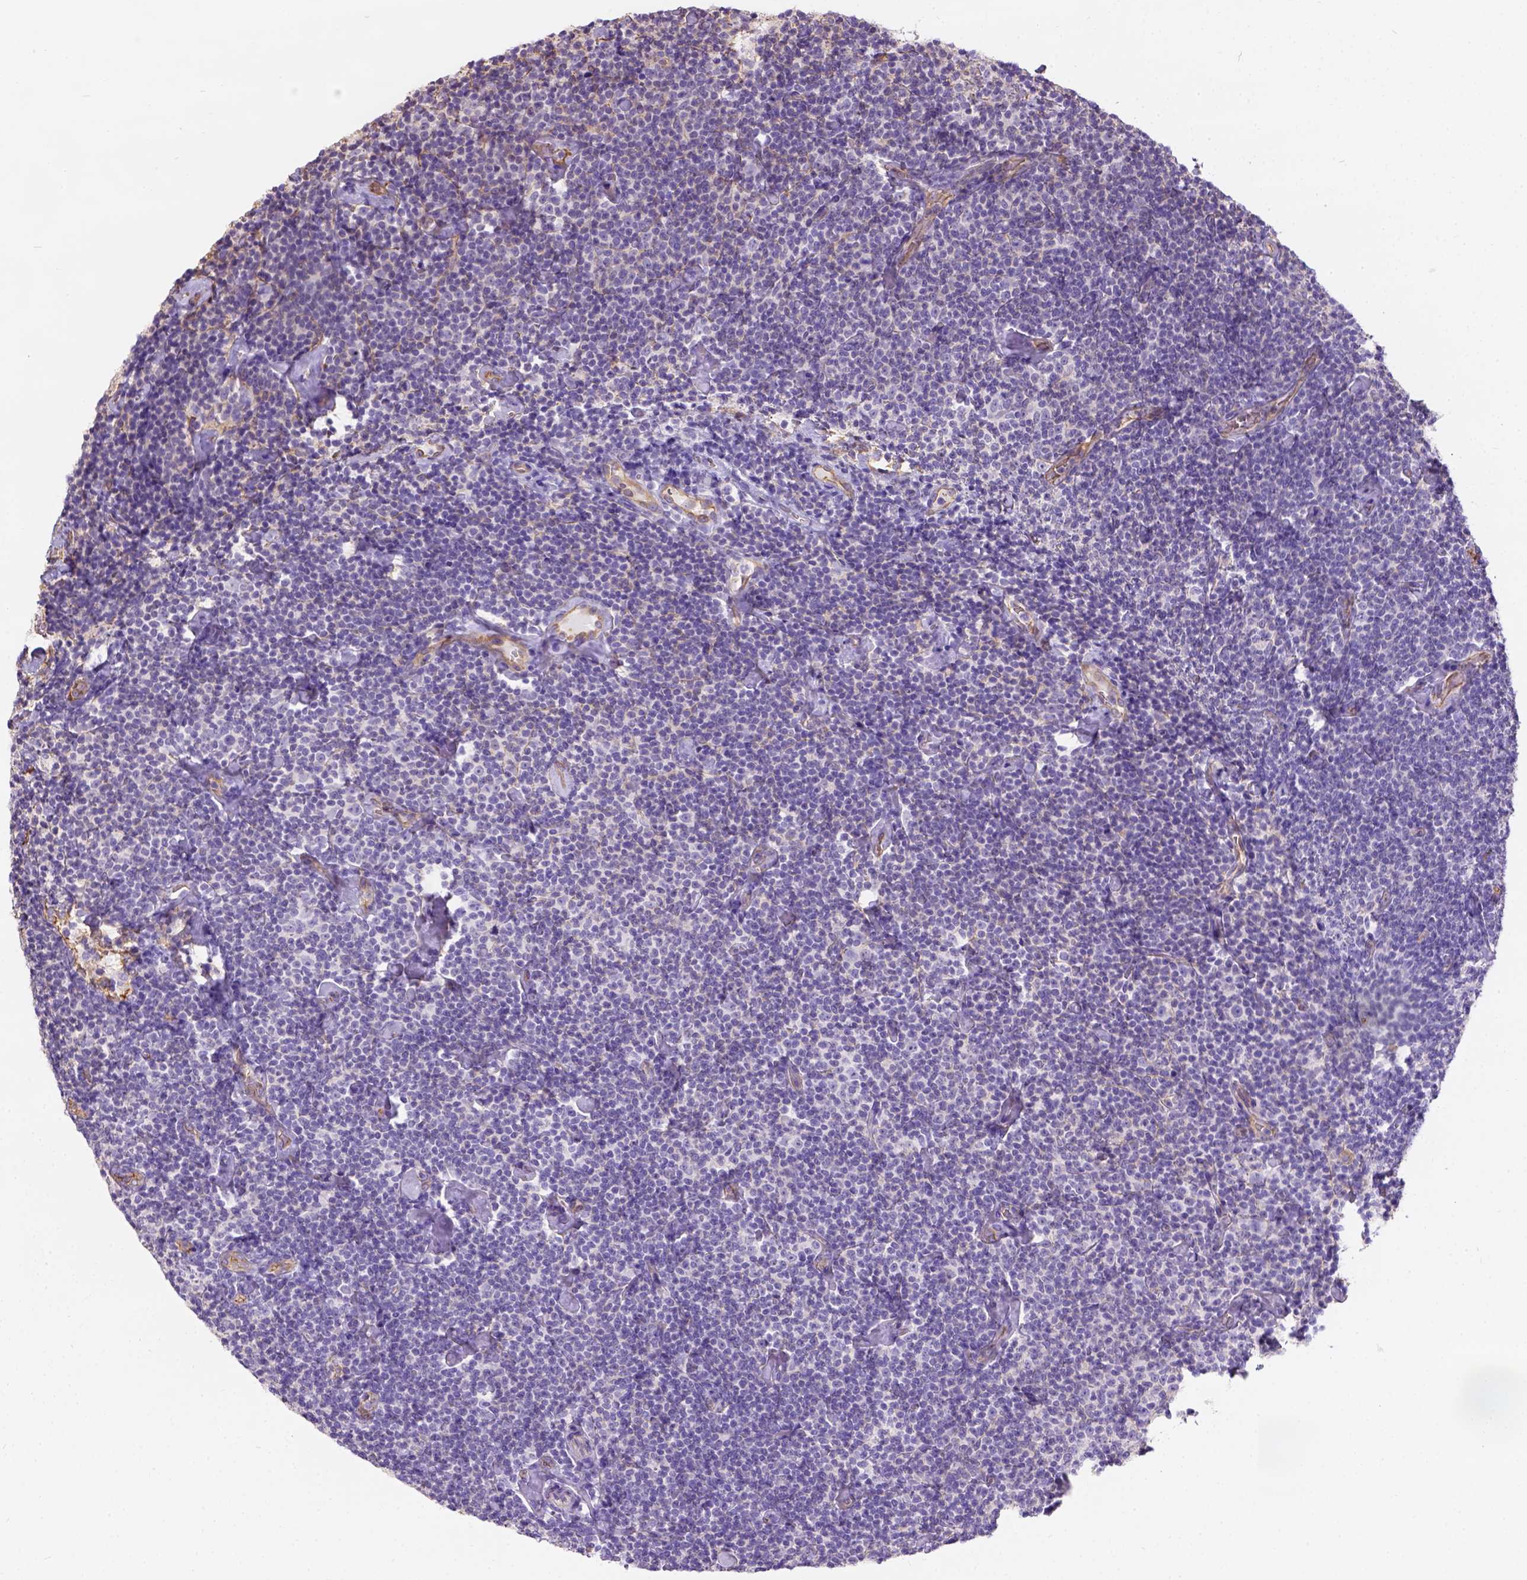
{"staining": {"intensity": "negative", "quantity": "none", "location": "none"}, "tissue": "lymphoma", "cell_type": "Tumor cells", "image_type": "cancer", "snomed": [{"axis": "morphology", "description": "Malignant lymphoma, non-Hodgkin's type, Low grade"}, {"axis": "topography", "description": "Lymph node"}], "caption": "The immunohistochemistry photomicrograph has no significant positivity in tumor cells of low-grade malignant lymphoma, non-Hodgkin's type tissue.", "gene": "PHF7", "patient": {"sex": "male", "age": 81}}